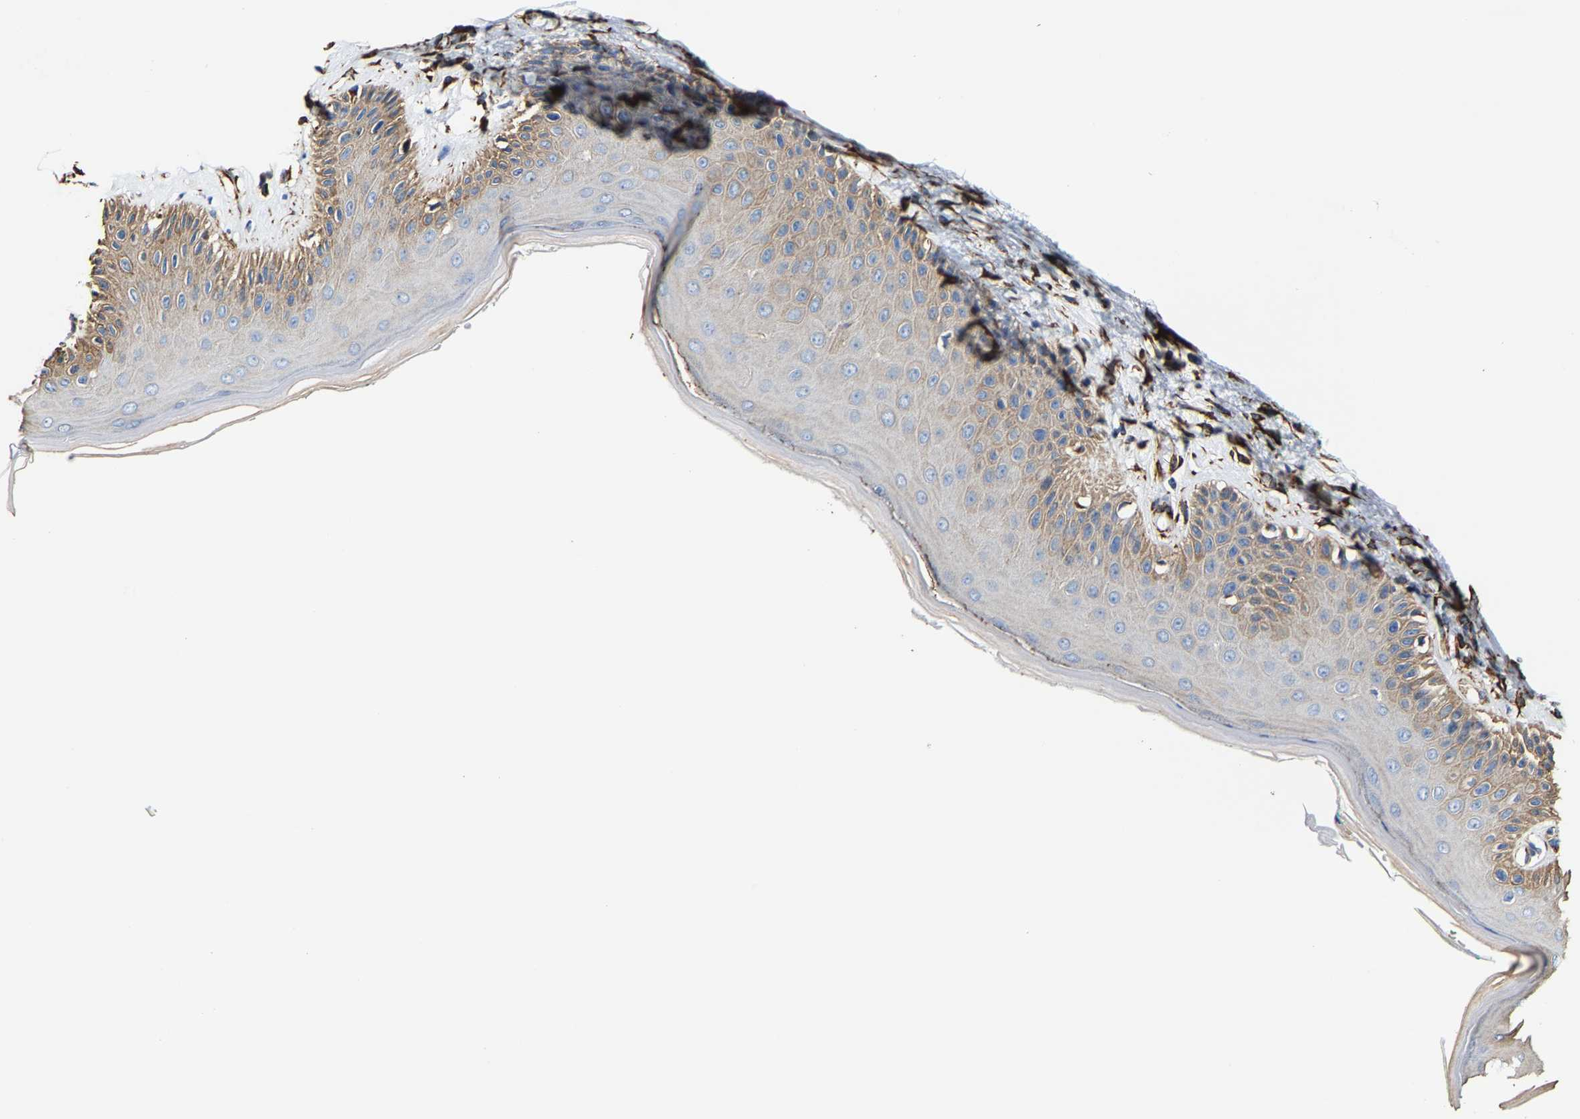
{"staining": {"intensity": "moderate", "quantity": "25%-75%", "location": "cytoplasmic/membranous"}, "tissue": "skin", "cell_type": "Epidermal cells", "image_type": "normal", "snomed": [{"axis": "morphology", "description": "Normal tissue, NOS"}, {"axis": "topography", "description": "Vulva"}], "caption": "A medium amount of moderate cytoplasmic/membranous positivity is identified in about 25%-75% of epidermal cells in benign skin. The staining is performed using DAB (3,3'-diaminobenzidine) brown chromogen to label protein expression. The nuclei are counter-stained blue using hematoxylin.", "gene": "MMEL1", "patient": {"sex": "female", "age": 73}}